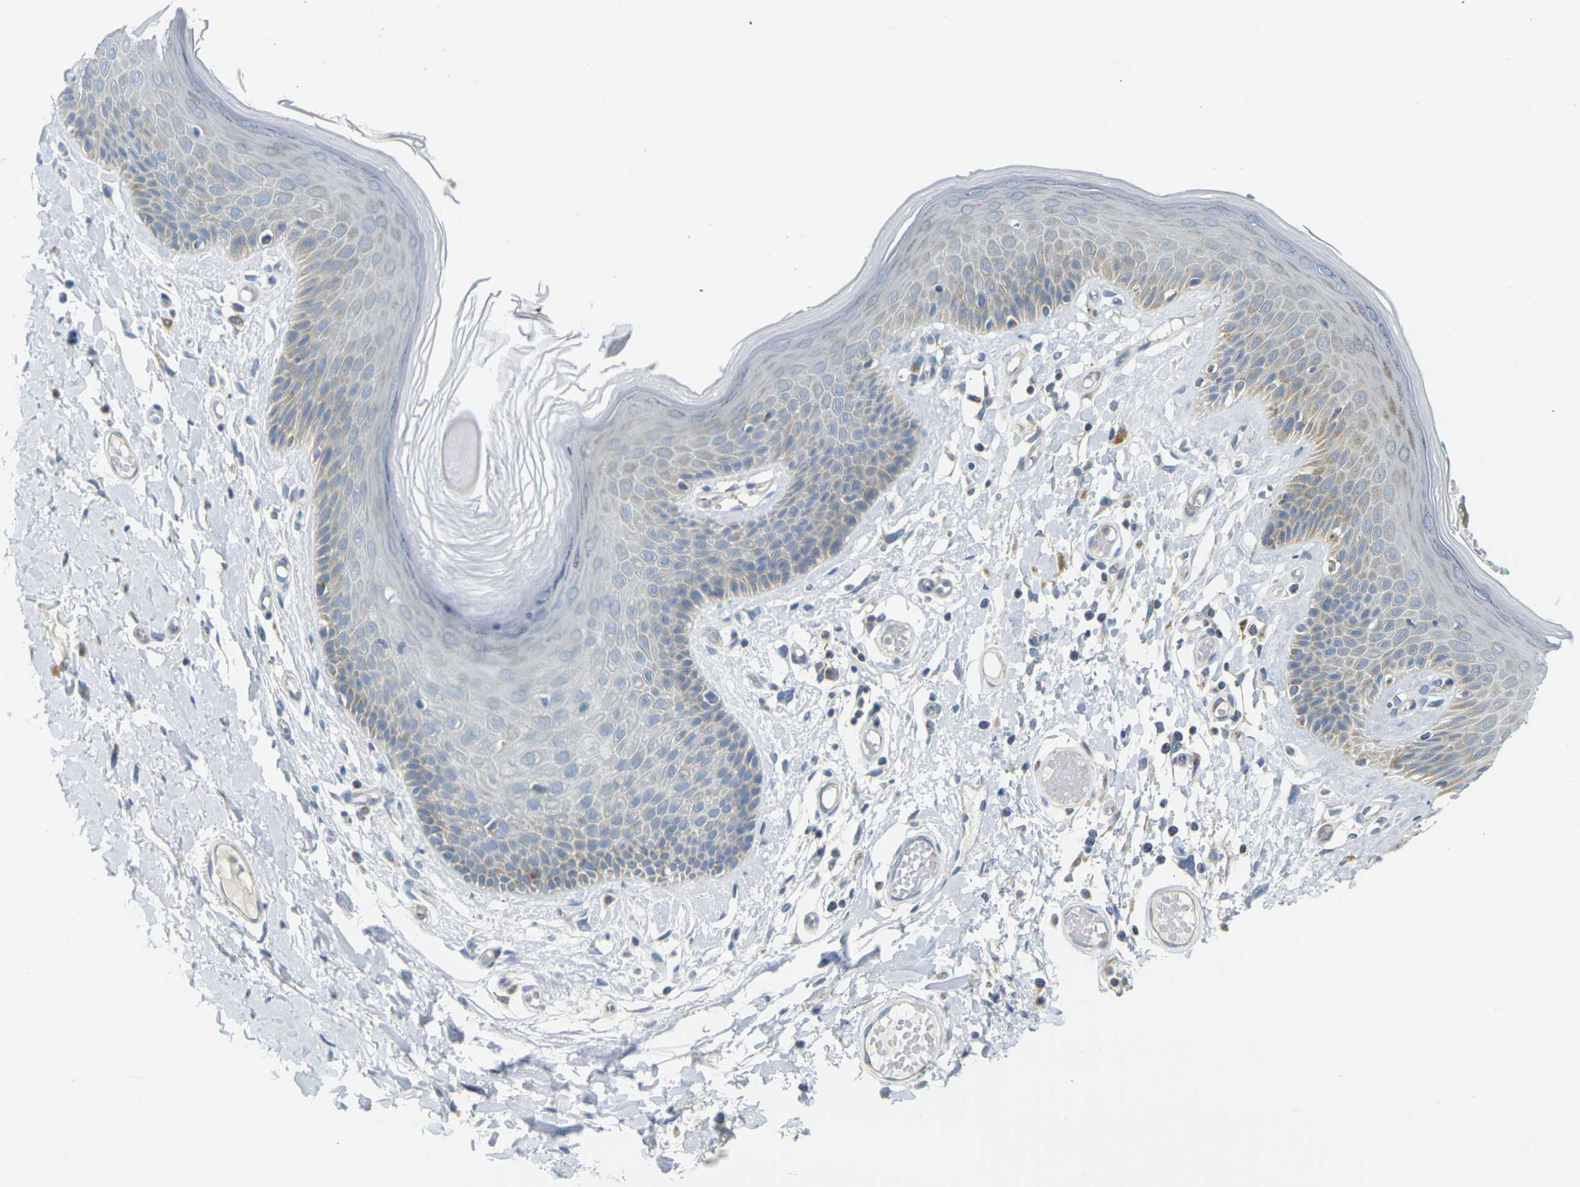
{"staining": {"intensity": "weak", "quantity": "<25%", "location": "cytoplasmic/membranous"}, "tissue": "skin", "cell_type": "Epidermal cells", "image_type": "normal", "snomed": [{"axis": "morphology", "description": "Normal tissue, NOS"}, {"axis": "topography", "description": "Vulva"}], "caption": "Human skin stained for a protein using IHC exhibits no expression in epidermal cells.", "gene": "PARD6B", "patient": {"sex": "female", "age": 73}}